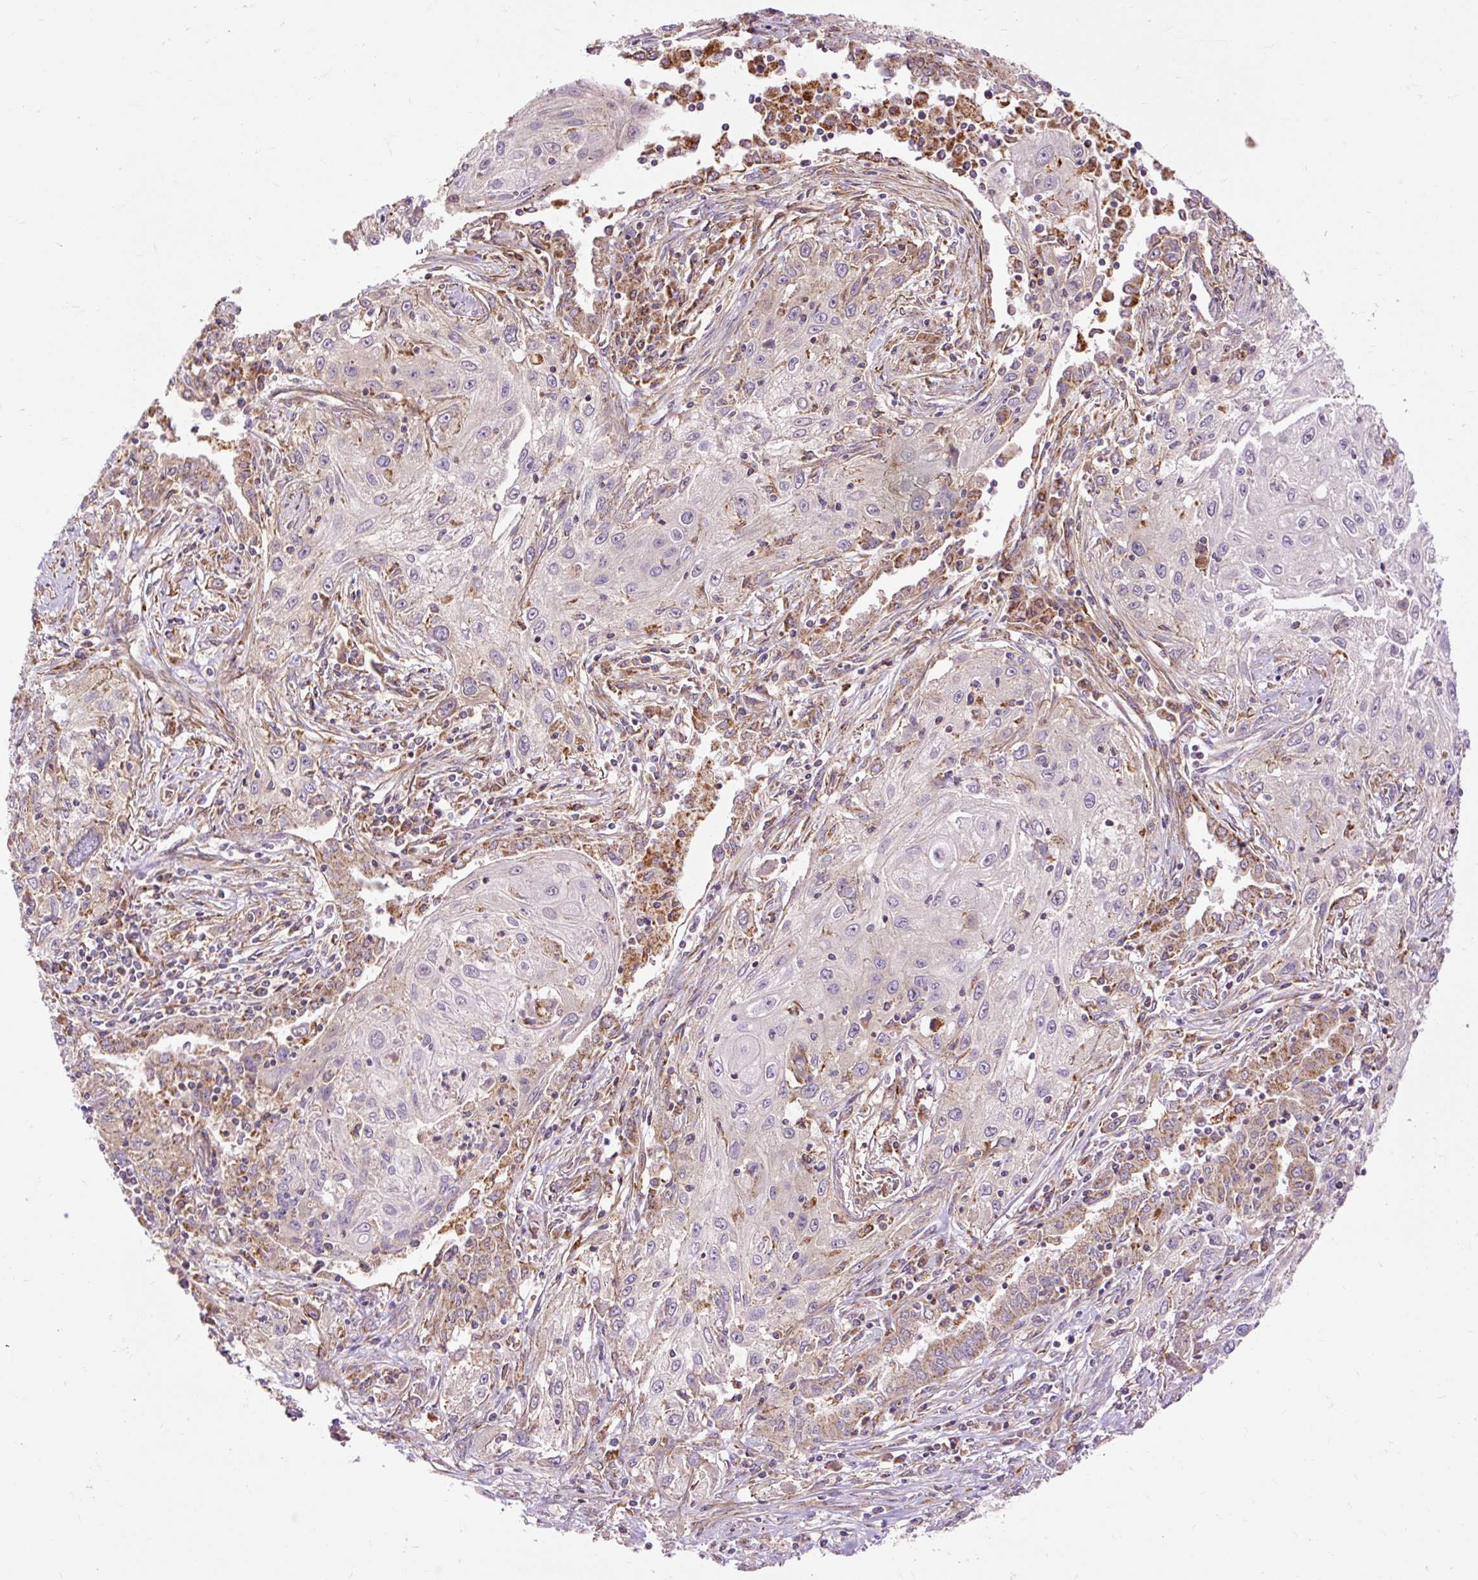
{"staining": {"intensity": "negative", "quantity": "none", "location": "none"}, "tissue": "lung cancer", "cell_type": "Tumor cells", "image_type": "cancer", "snomed": [{"axis": "morphology", "description": "Squamous cell carcinoma, NOS"}, {"axis": "topography", "description": "Lung"}], "caption": "Lung cancer was stained to show a protein in brown. There is no significant staining in tumor cells.", "gene": "RIPOR3", "patient": {"sex": "female", "age": 69}}